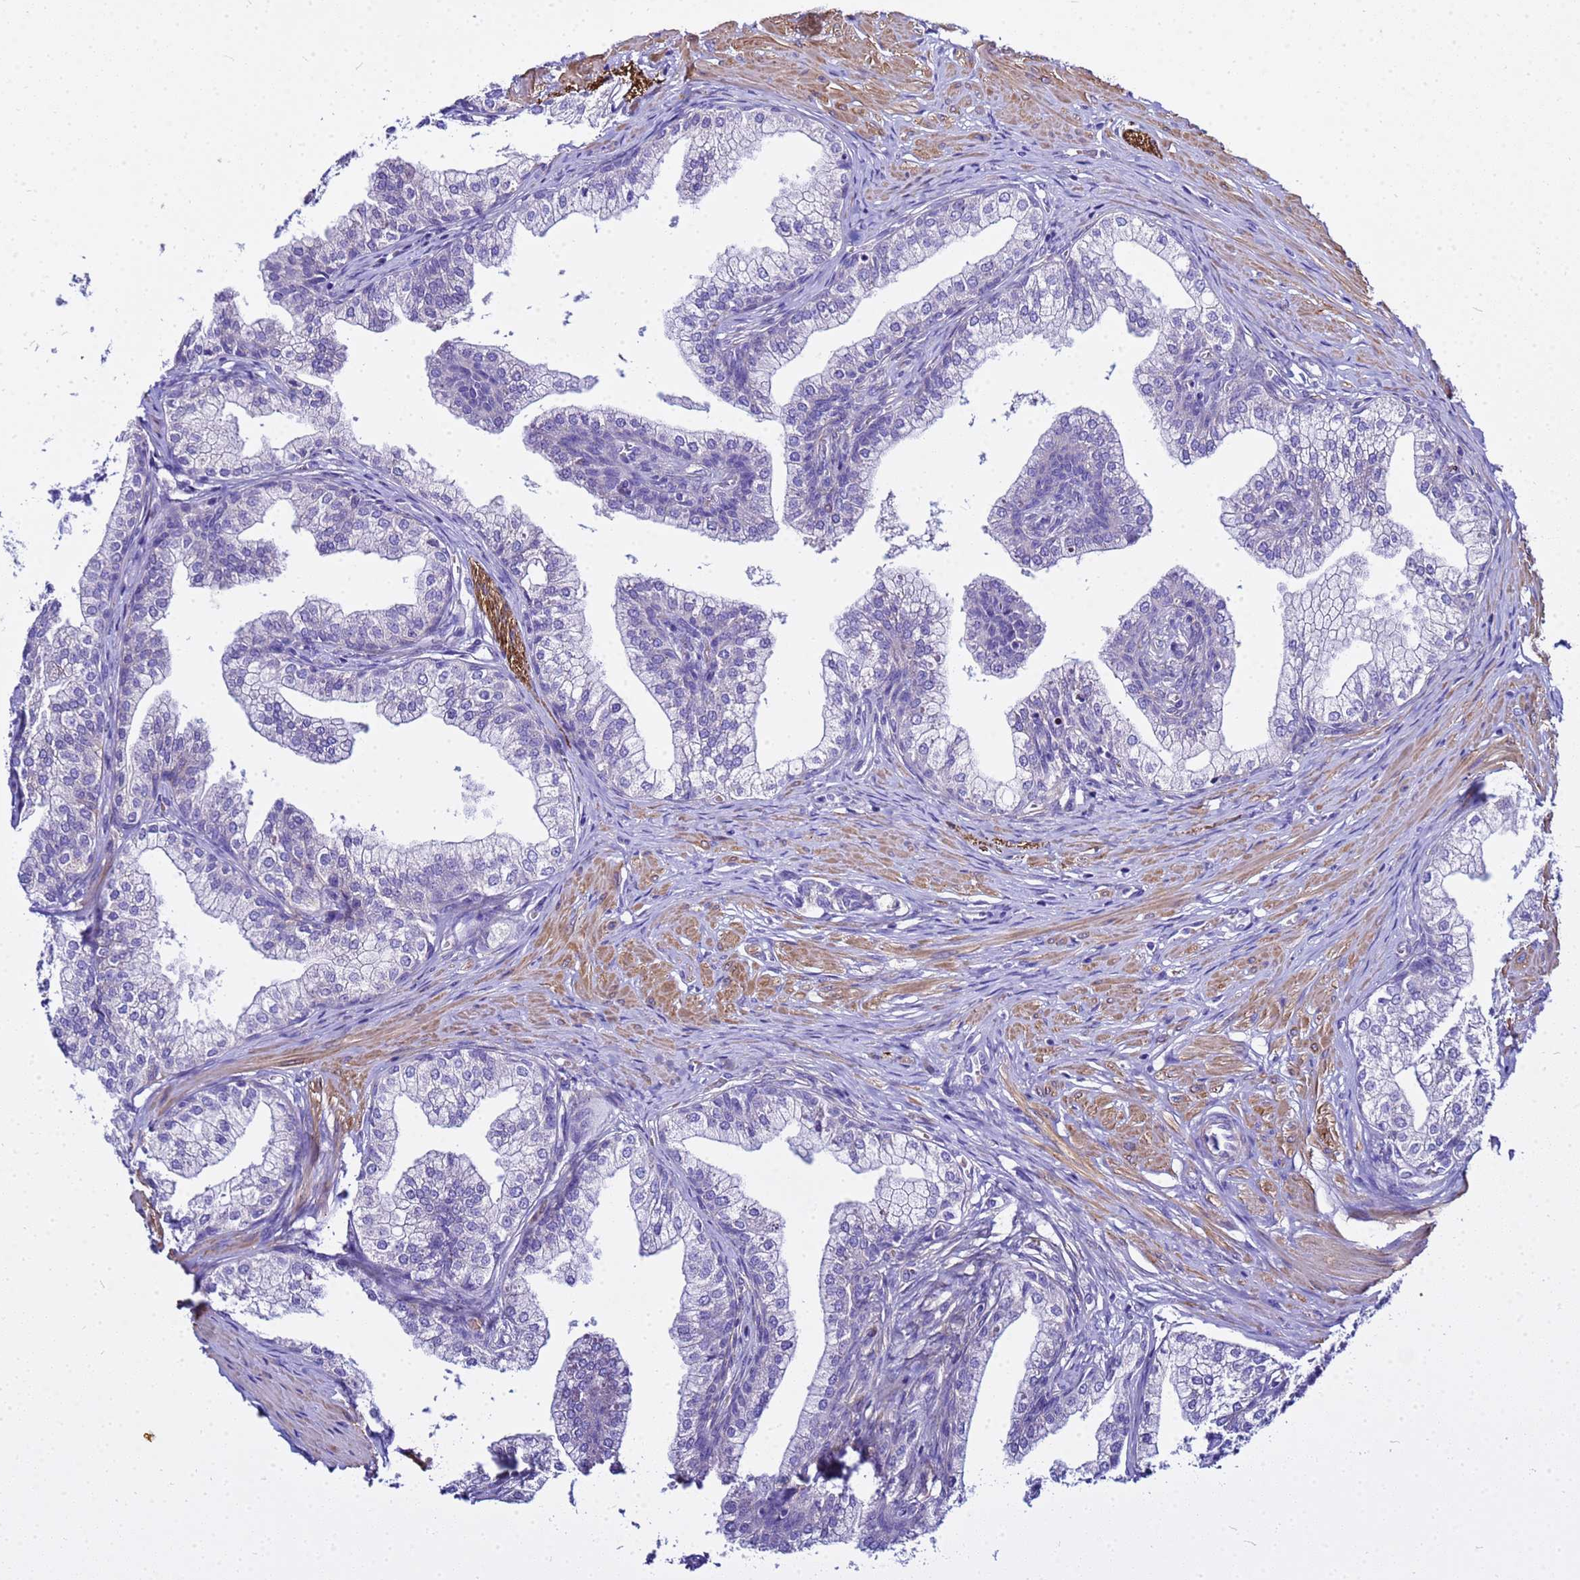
{"staining": {"intensity": "negative", "quantity": "none", "location": "none"}, "tissue": "prostate", "cell_type": "Glandular cells", "image_type": "normal", "snomed": [{"axis": "morphology", "description": "Normal tissue, NOS"}, {"axis": "topography", "description": "Prostate"}], "caption": "Immunohistochemical staining of normal prostate demonstrates no significant staining in glandular cells. The staining was performed using DAB (3,3'-diaminobenzidine) to visualize the protein expression in brown, while the nuclei were stained in blue with hematoxylin (Magnification: 20x).", "gene": "USP18", "patient": {"sex": "male", "age": 60}}